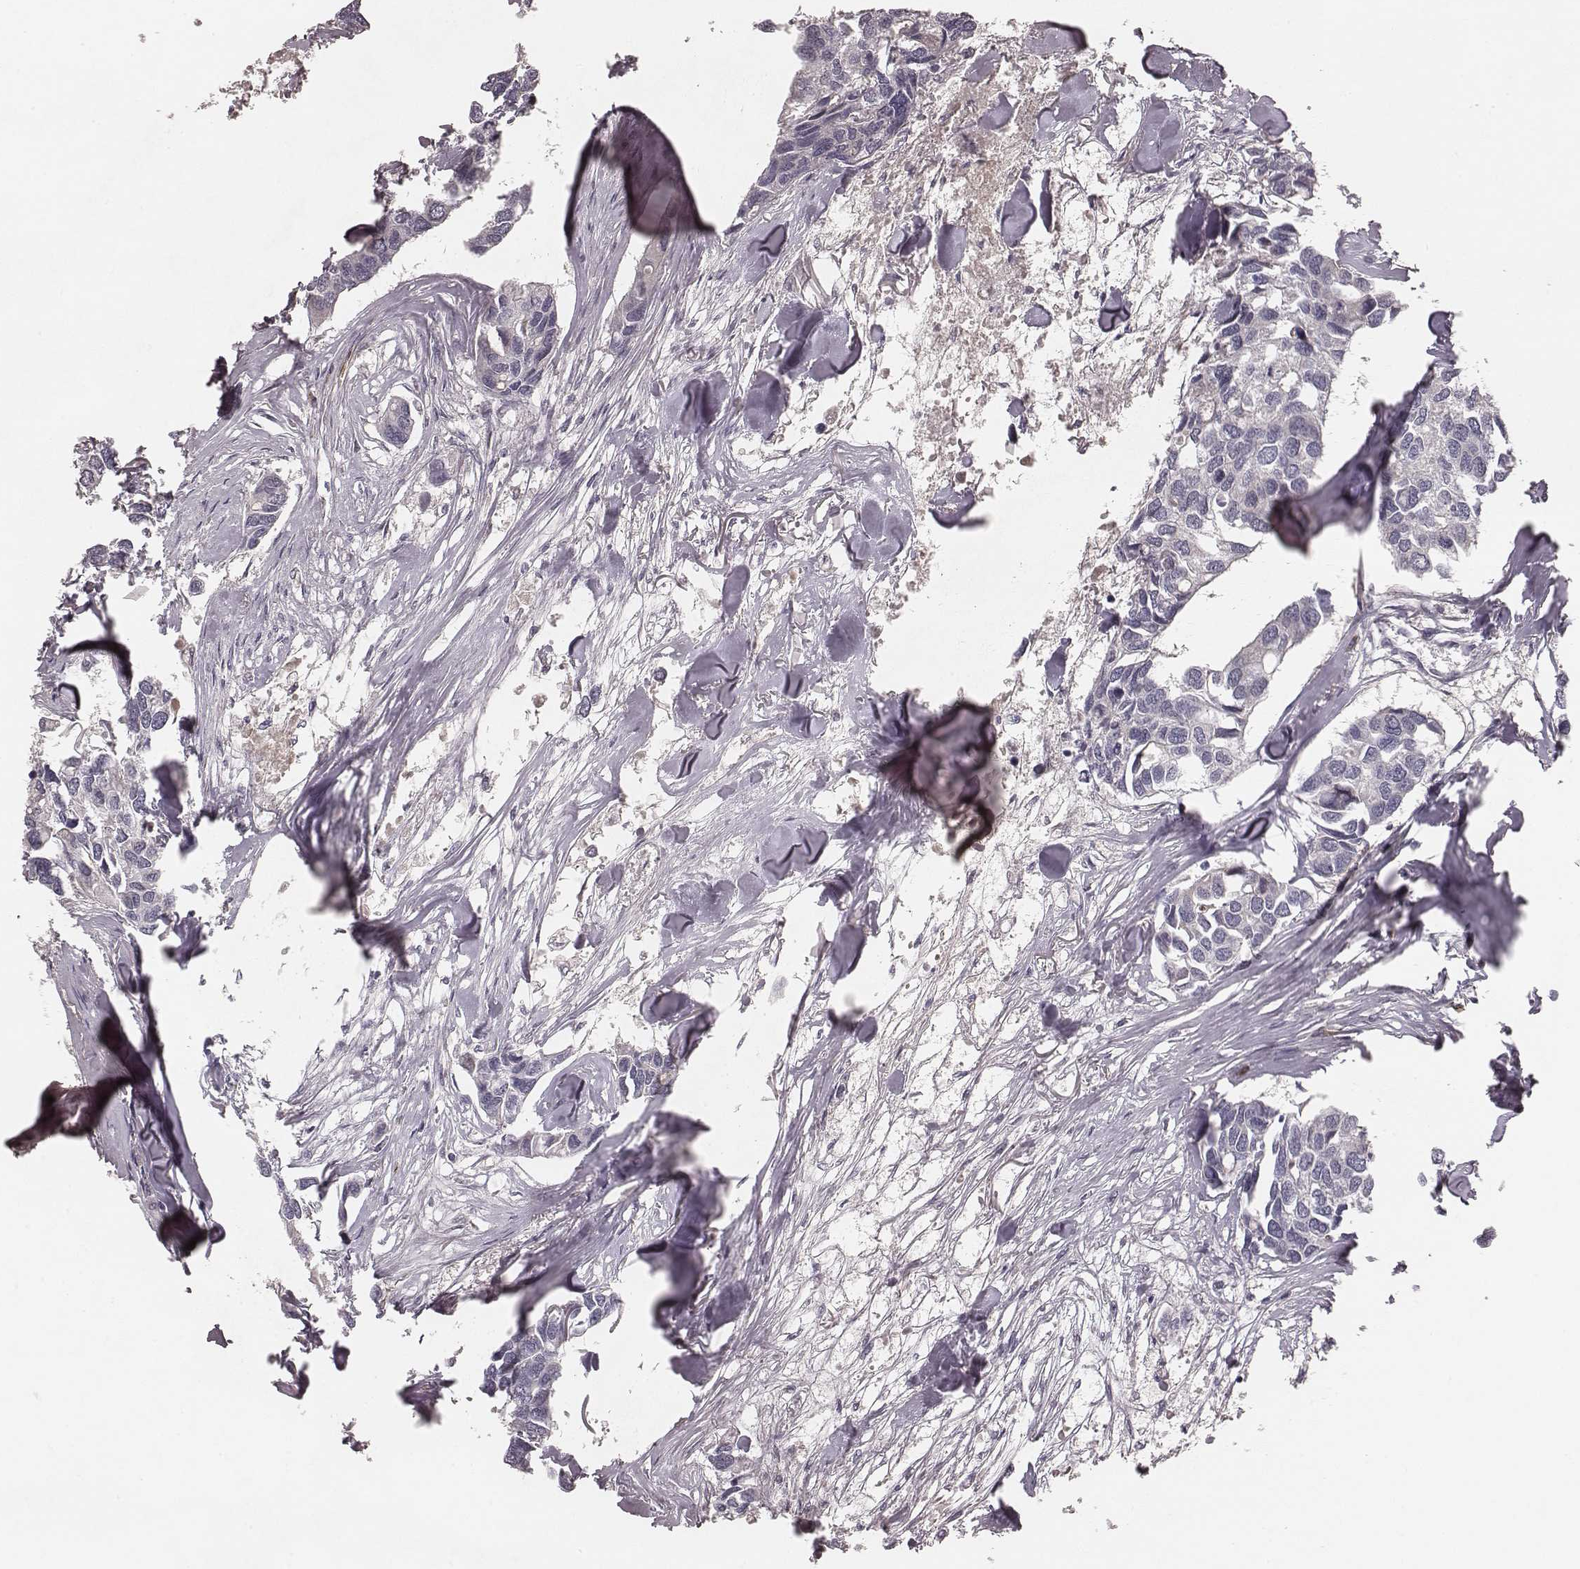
{"staining": {"intensity": "negative", "quantity": "none", "location": "none"}, "tissue": "breast cancer", "cell_type": "Tumor cells", "image_type": "cancer", "snomed": [{"axis": "morphology", "description": "Duct carcinoma"}, {"axis": "topography", "description": "Breast"}], "caption": "Tumor cells show no significant protein staining in breast cancer (invasive ductal carcinoma).", "gene": "P2RX5", "patient": {"sex": "female", "age": 83}}